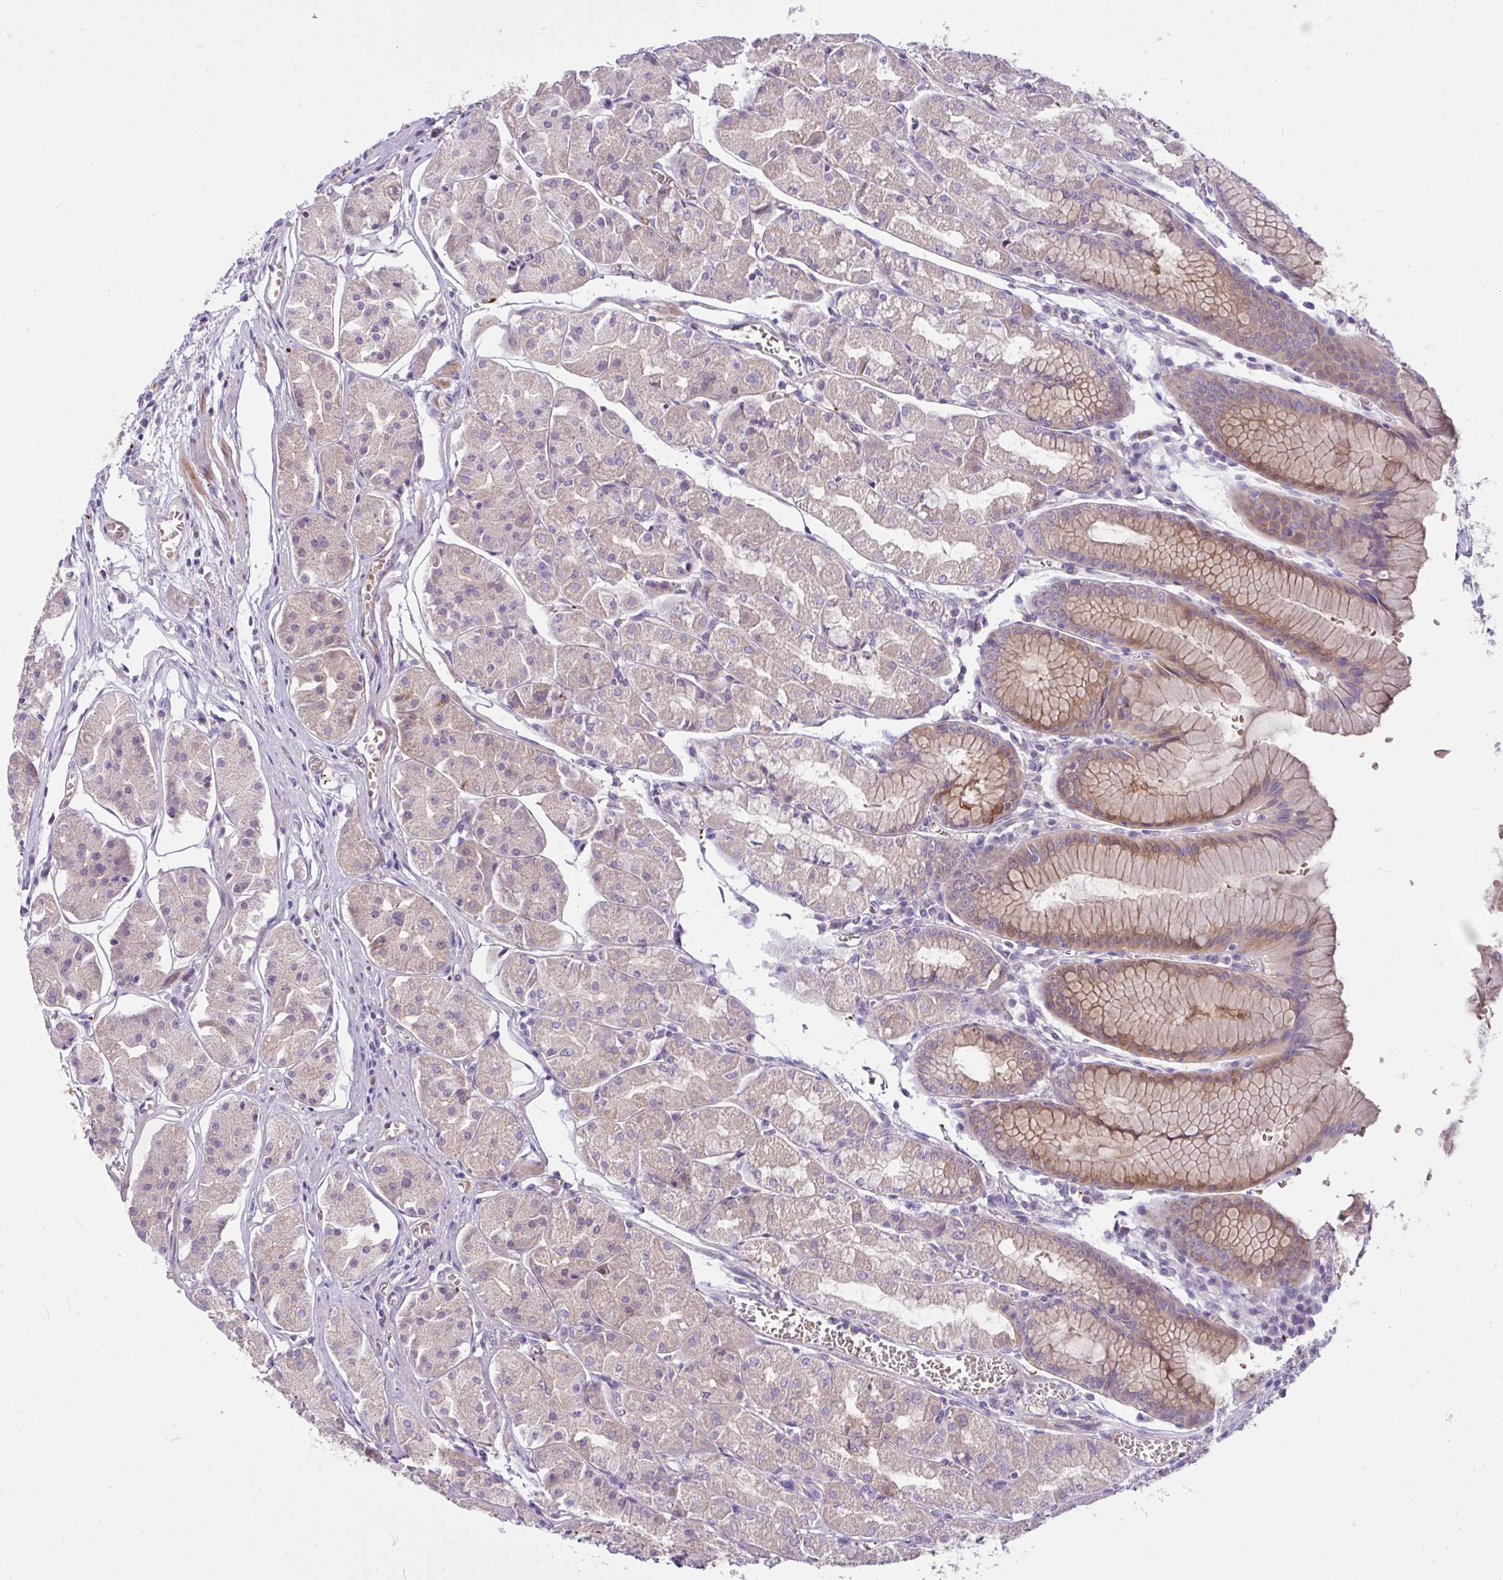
{"staining": {"intensity": "moderate", "quantity": "25%-75%", "location": "cytoplasmic/membranous"}, "tissue": "stomach", "cell_type": "Glandular cells", "image_type": "normal", "snomed": [{"axis": "morphology", "description": "Normal tissue, NOS"}, {"axis": "topography", "description": "Stomach"}], "caption": "High-power microscopy captured an immunohistochemistry photomicrograph of benign stomach, revealing moderate cytoplasmic/membranous expression in about 25%-75% of glandular cells.", "gene": "MOCS1", "patient": {"sex": "male", "age": 55}}